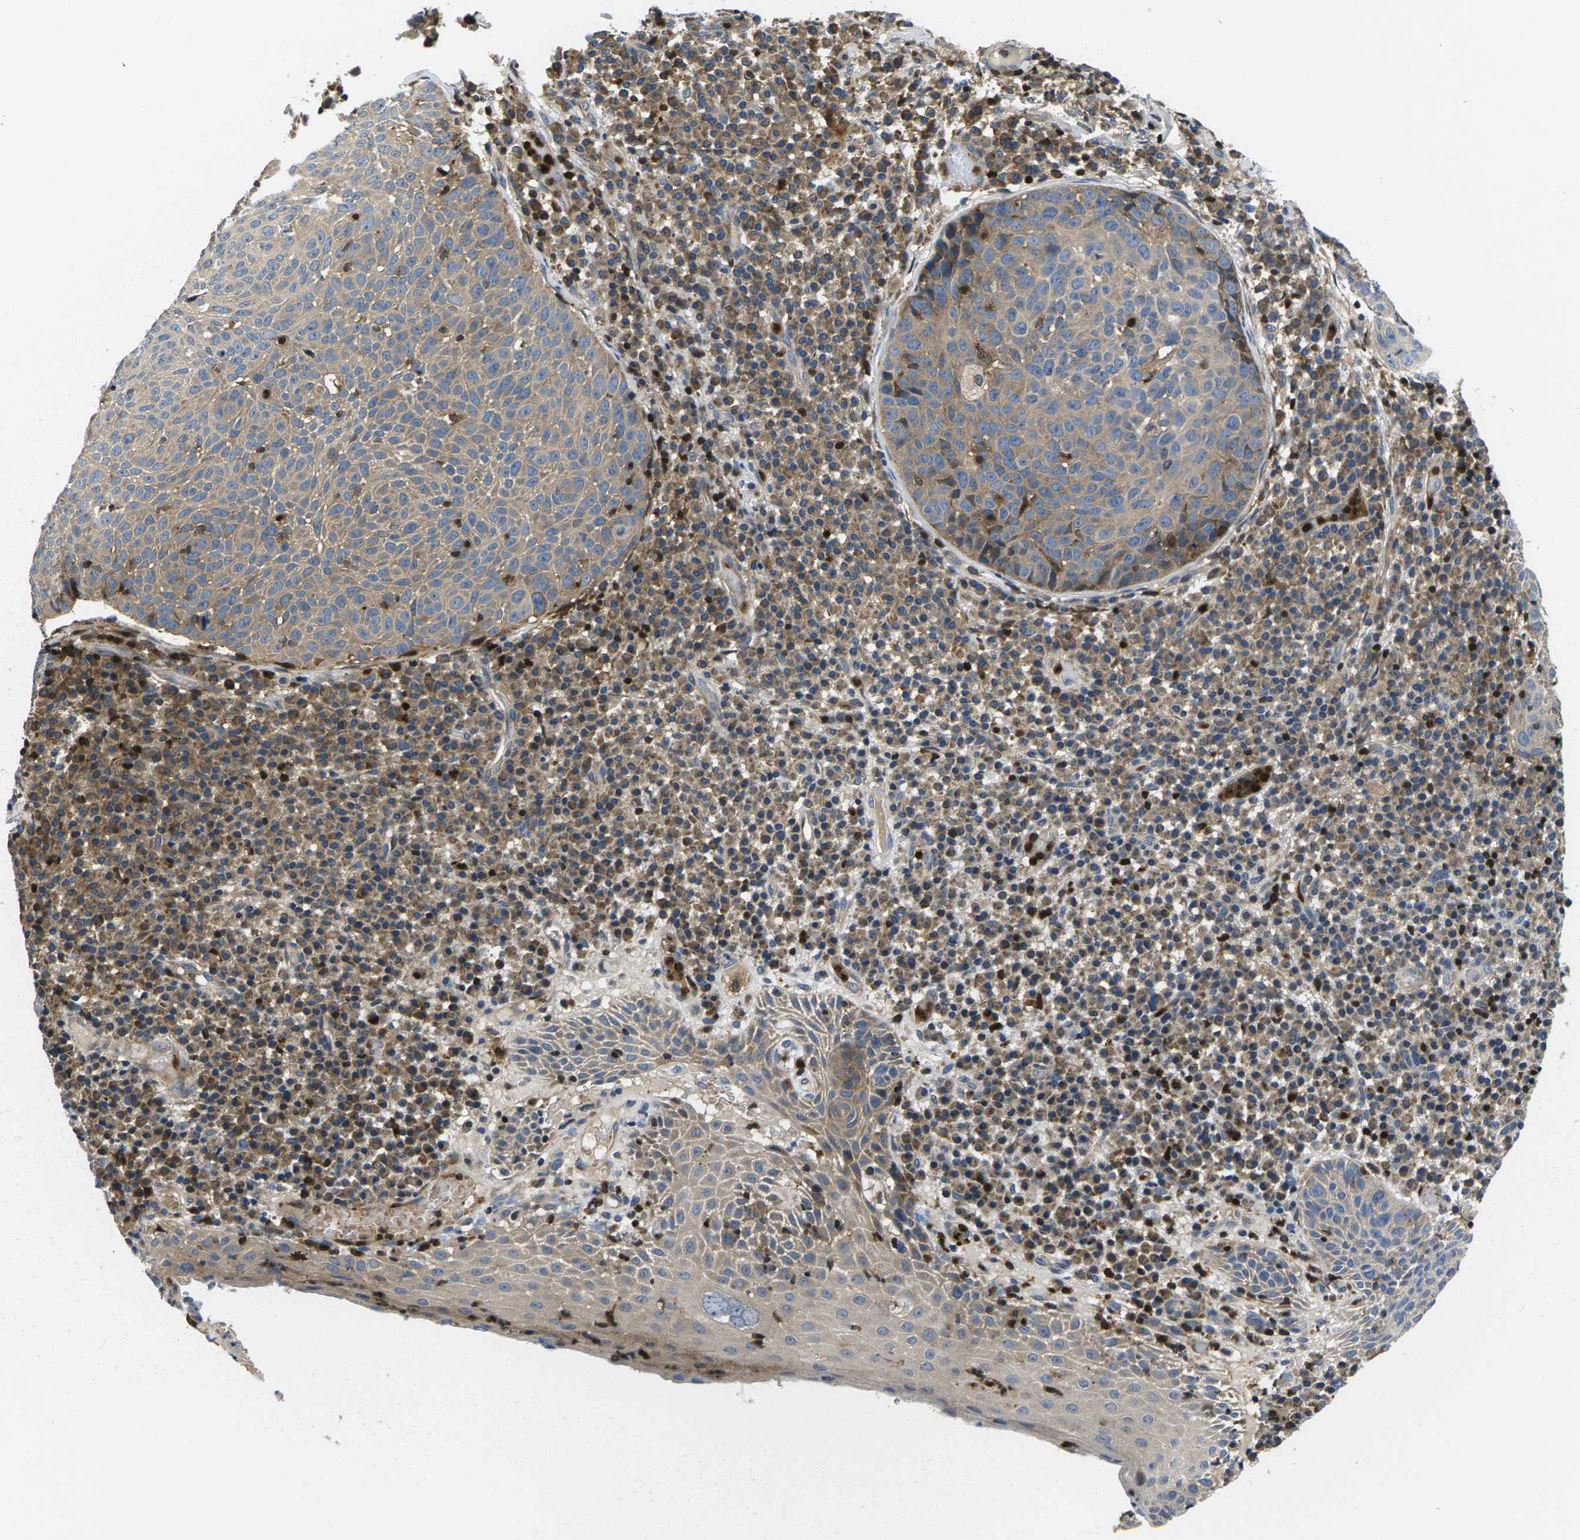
{"staining": {"intensity": "weak", "quantity": ">75%", "location": "cytoplasmic/membranous"}, "tissue": "skin cancer", "cell_type": "Tumor cells", "image_type": "cancer", "snomed": [{"axis": "morphology", "description": "Squamous cell carcinoma in situ, NOS"}, {"axis": "morphology", "description": "Squamous cell carcinoma, NOS"}, {"axis": "topography", "description": "Skin"}], "caption": "IHC (DAB) staining of squamous cell carcinoma (skin) reveals weak cytoplasmic/membranous protein staining in approximately >75% of tumor cells. The staining was performed using DAB to visualize the protein expression in brown, while the nuclei were stained in blue with hematoxylin (Magnification: 20x).", "gene": "PLCE1", "patient": {"sex": "male", "age": 93}}